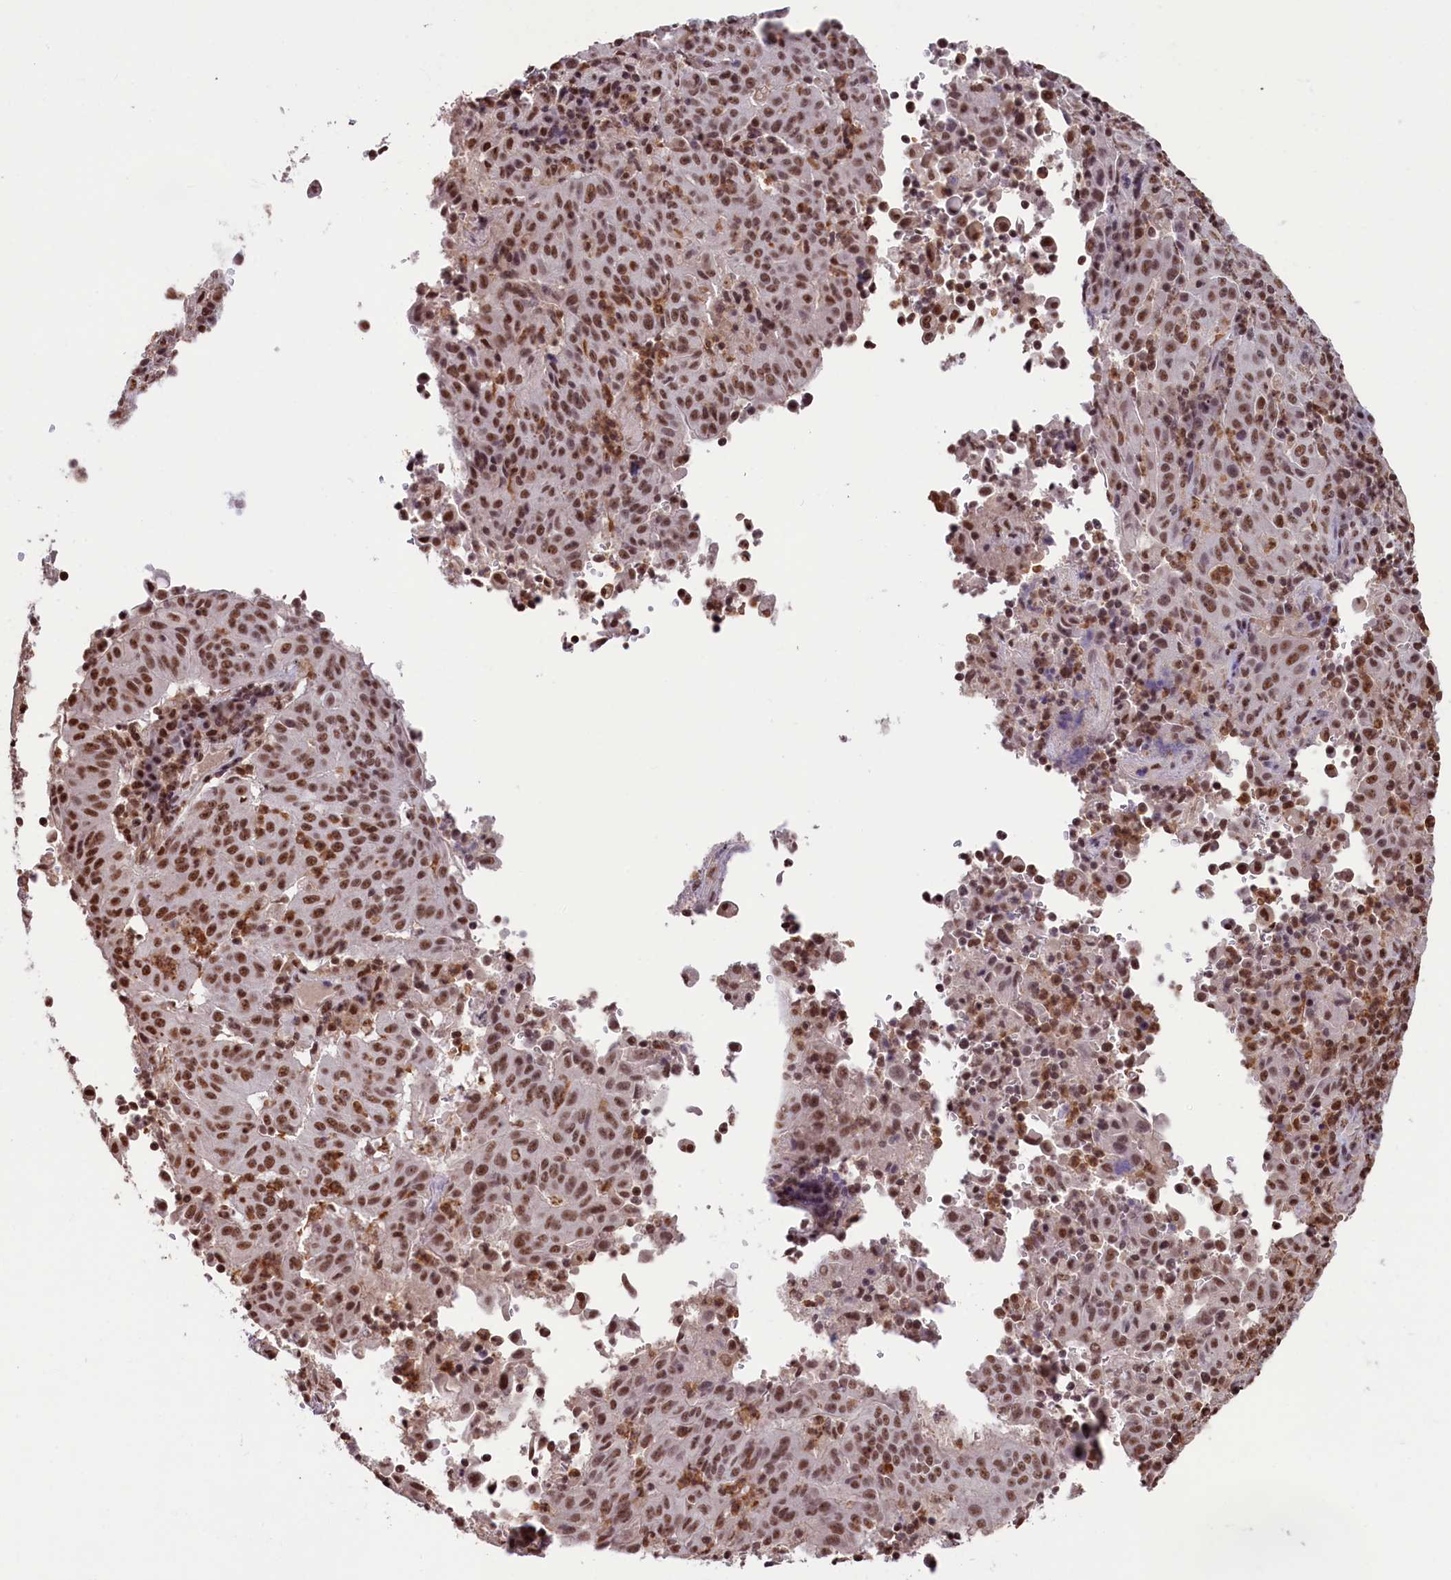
{"staining": {"intensity": "strong", "quantity": ">75%", "location": "nuclear"}, "tissue": "pancreatic cancer", "cell_type": "Tumor cells", "image_type": "cancer", "snomed": [{"axis": "morphology", "description": "Adenocarcinoma, NOS"}, {"axis": "topography", "description": "Pancreas"}], "caption": "A high-resolution image shows immunohistochemistry (IHC) staining of pancreatic cancer, which demonstrates strong nuclear positivity in approximately >75% of tumor cells.", "gene": "SNRPD2", "patient": {"sex": "male", "age": 51}}